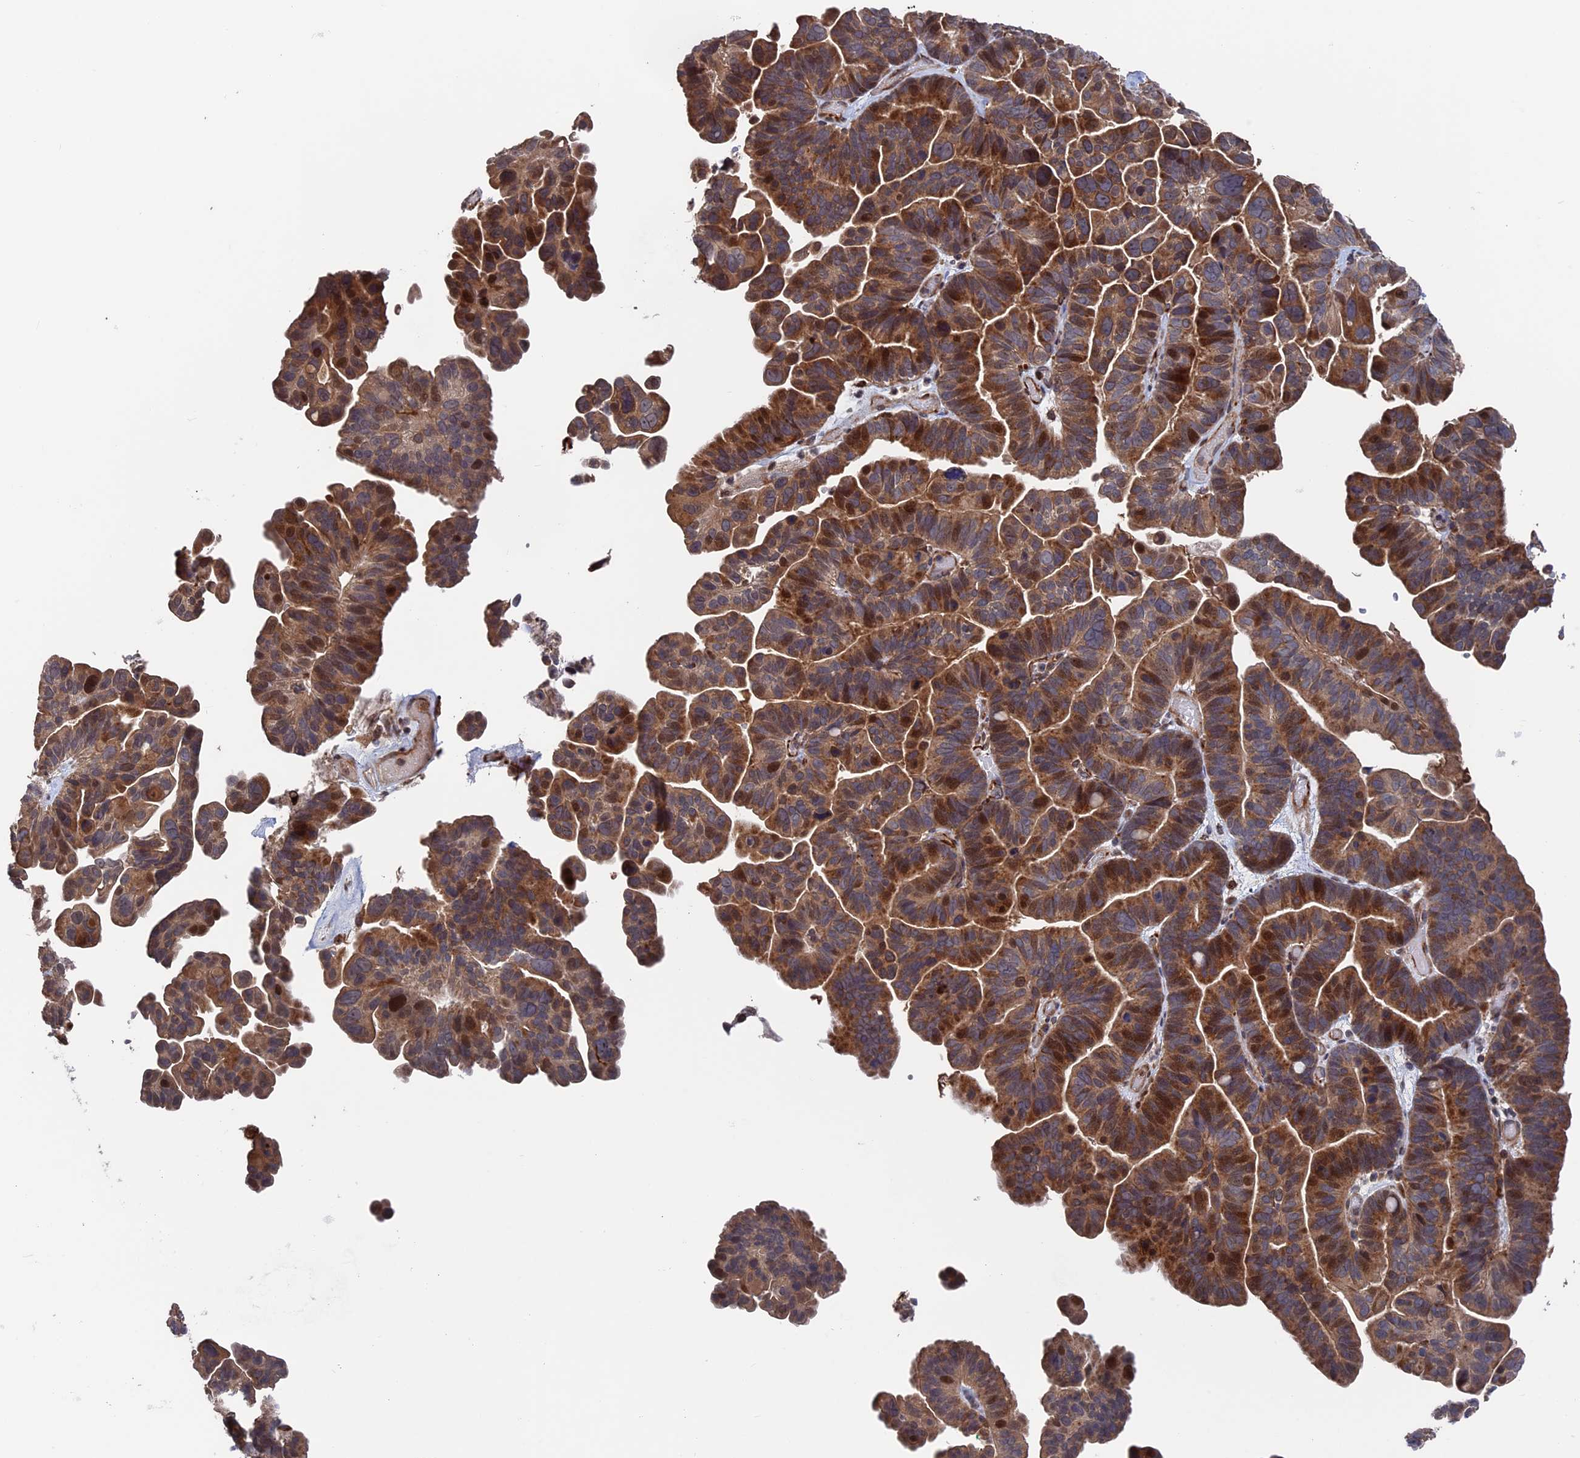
{"staining": {"intensity": "moderate", "quantity": ">75%", "location": "cytoplasmic/membranous,nuclear"}, "tissue": "ovarian cancer", "cell_type": "Tumor cells", "image_type": "cancer", "snomed": [{"axis": "morphology", "description": "Cystadenocarcinoma, serous, NOS"}, {"axis": "topography", "description": "Ovary"}], "caption": "Human ovarian cancer (serous cystadenocarcinoma) stained for a protein (brown) exhibits moderate cytoplasmic/membranous and nuclear positive staining in about >75% of tumor cells.", "gene": "PLA2G15", "patient": {"sex": "female", "age": 56}}